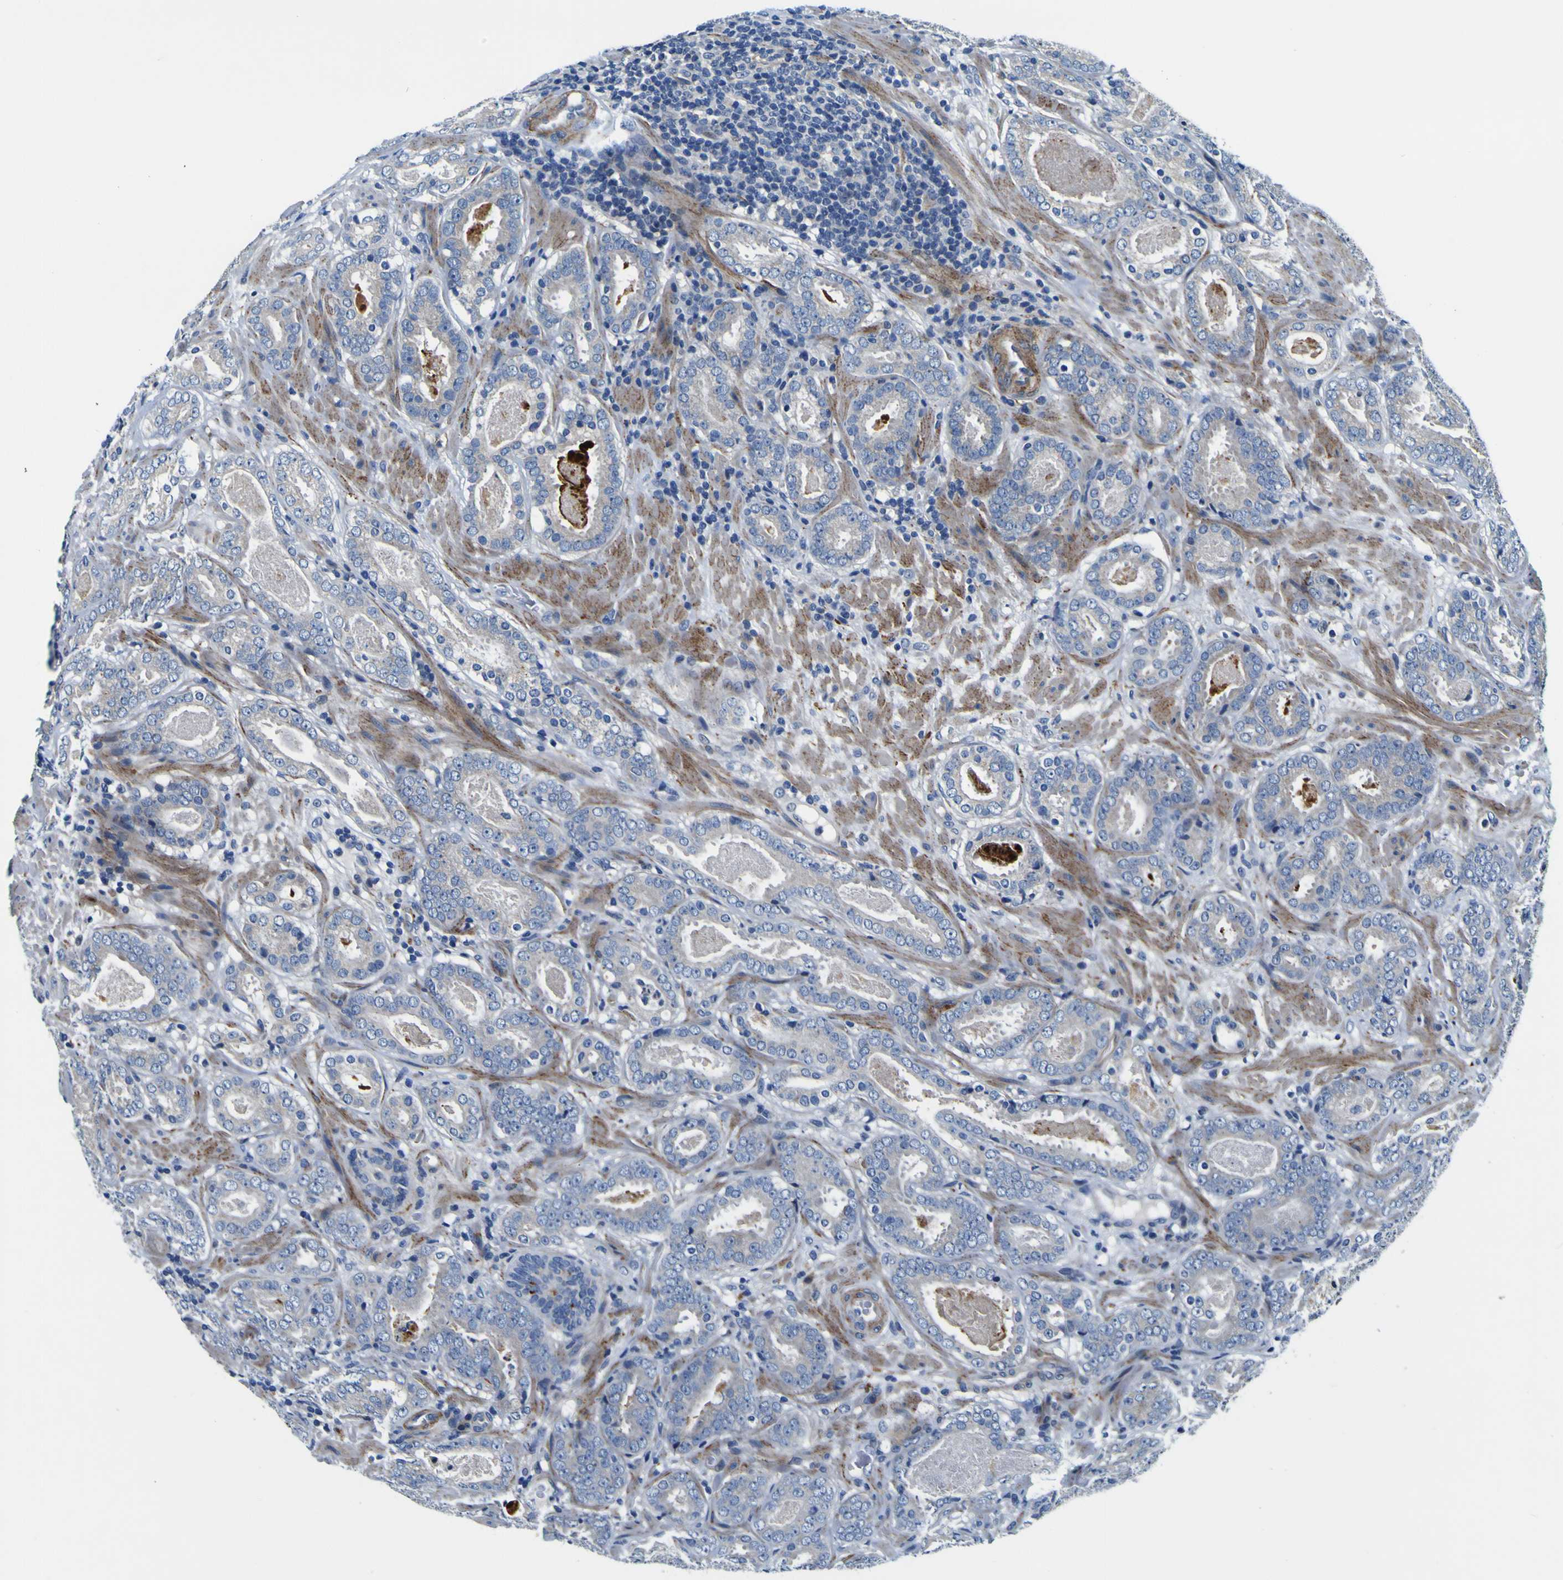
{"staining": {"intensity": "negative", "quantity": "none", "location": "none"}, "tissue": "prostate cancer", "cell_type": "Tumor cells", "image_type": "cancer", "snomed": [{"axis": "morphology", "description": "Adenocarcinoma, Low grade"}, {"axis": "topography", "description": "Prostate"}], "caption": "Low-grade adenocarcinoma (prostate) stained for a protein using immunohistochemistry shows no positivity tumor cells.", "gene": "AGAP3", "patient": {"sex": "male", "age": 69}}